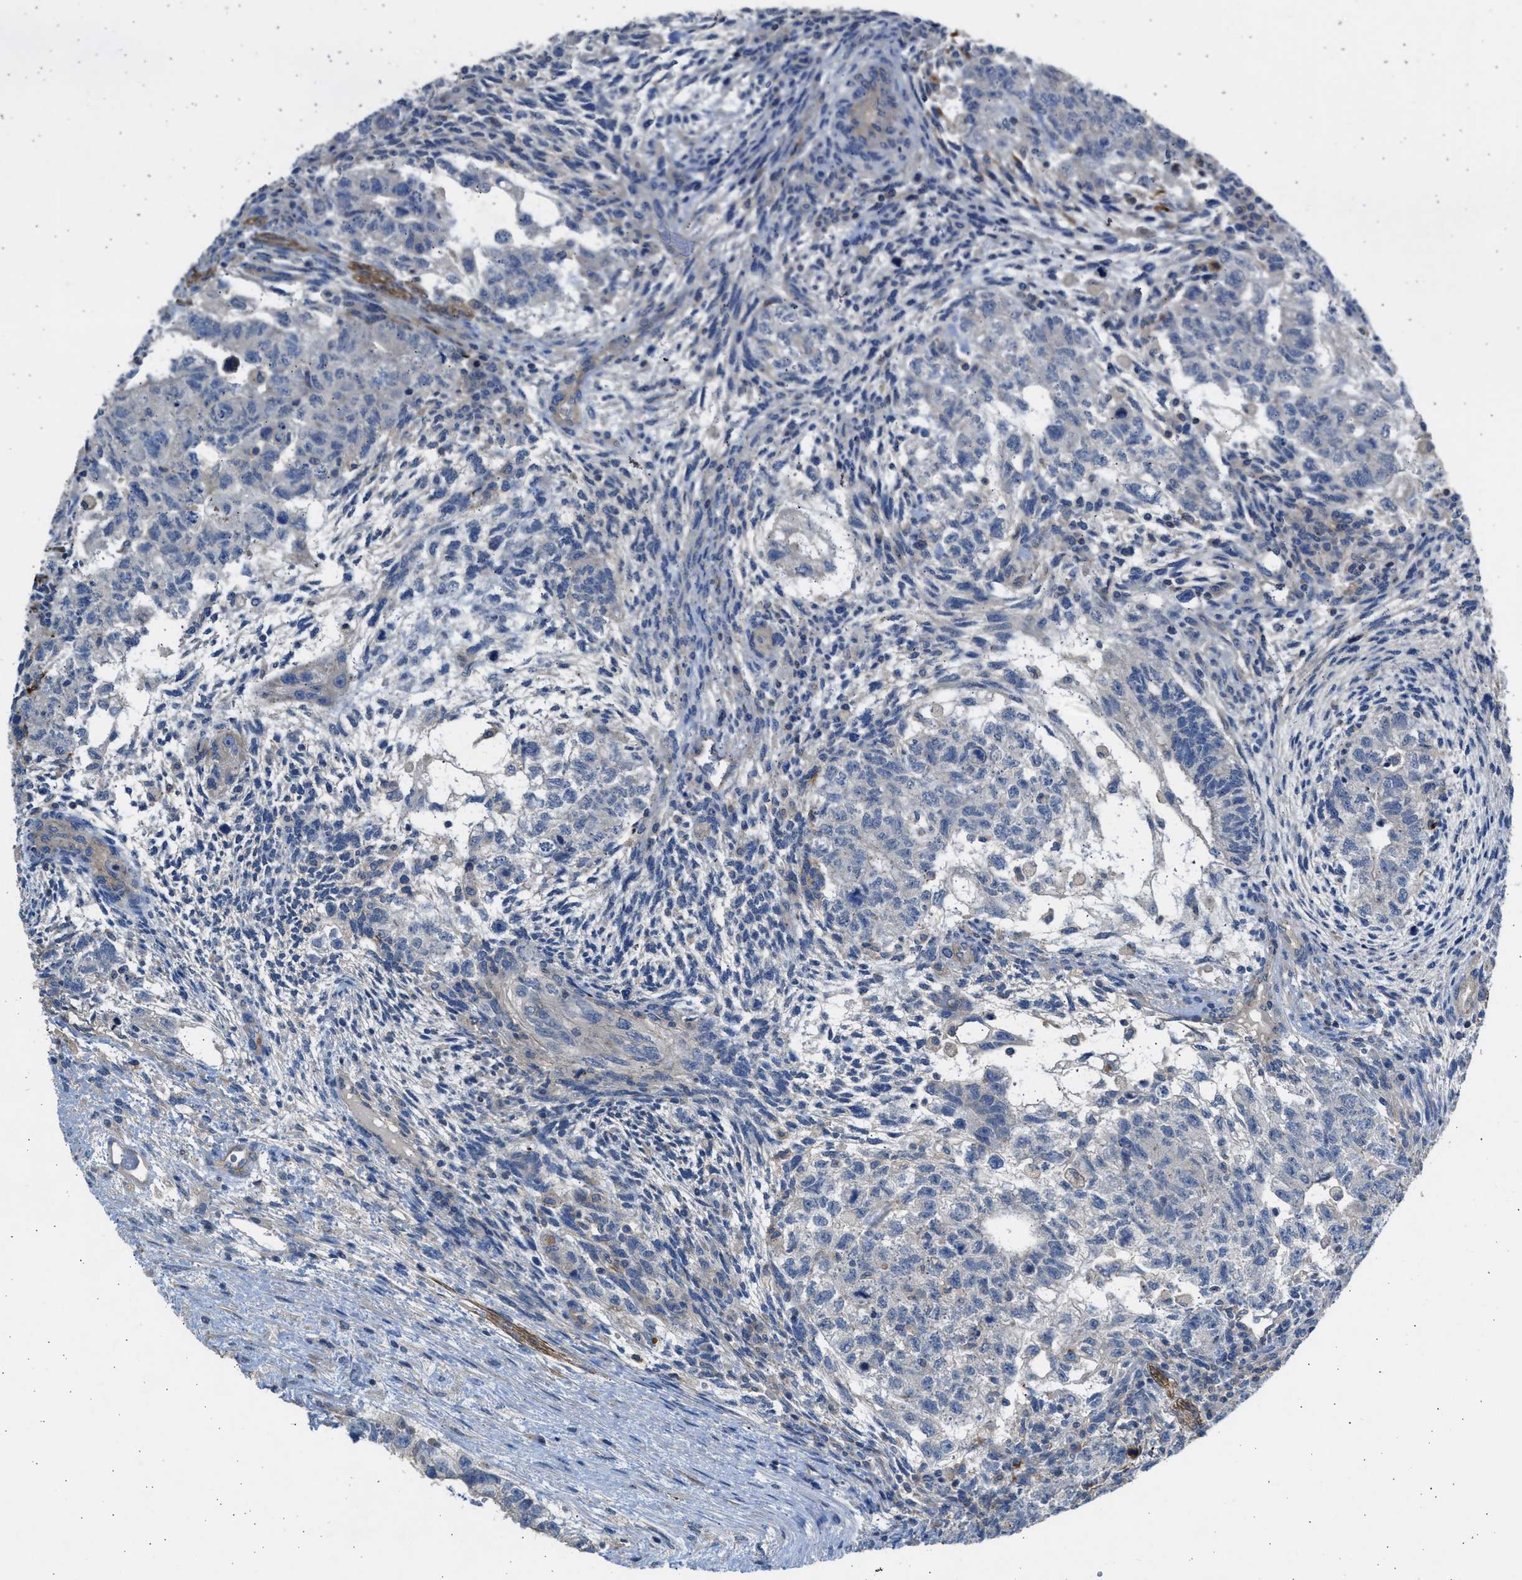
{"staining": {"intensity": "negative", "quantity": "none", "location": "none"}, "tissue": "testis cancer", "cell_type": "Tumor cells", "image_type": "cancer", "snomed": [{"axis": "morphology", "description": "Normal tissue, NOS"}, {"axis": "morphology", "description": "Carcinoma, Embryonal, NOS"}, {"axis": "topography", "description": "Testis"}], "caption": "Testis embryonal carcinoma was stained to show a protein in brown. There is no significant staining in tumor cells.", "gene": "PCNX3", "patient": {"sex": "male", "age": 36}}